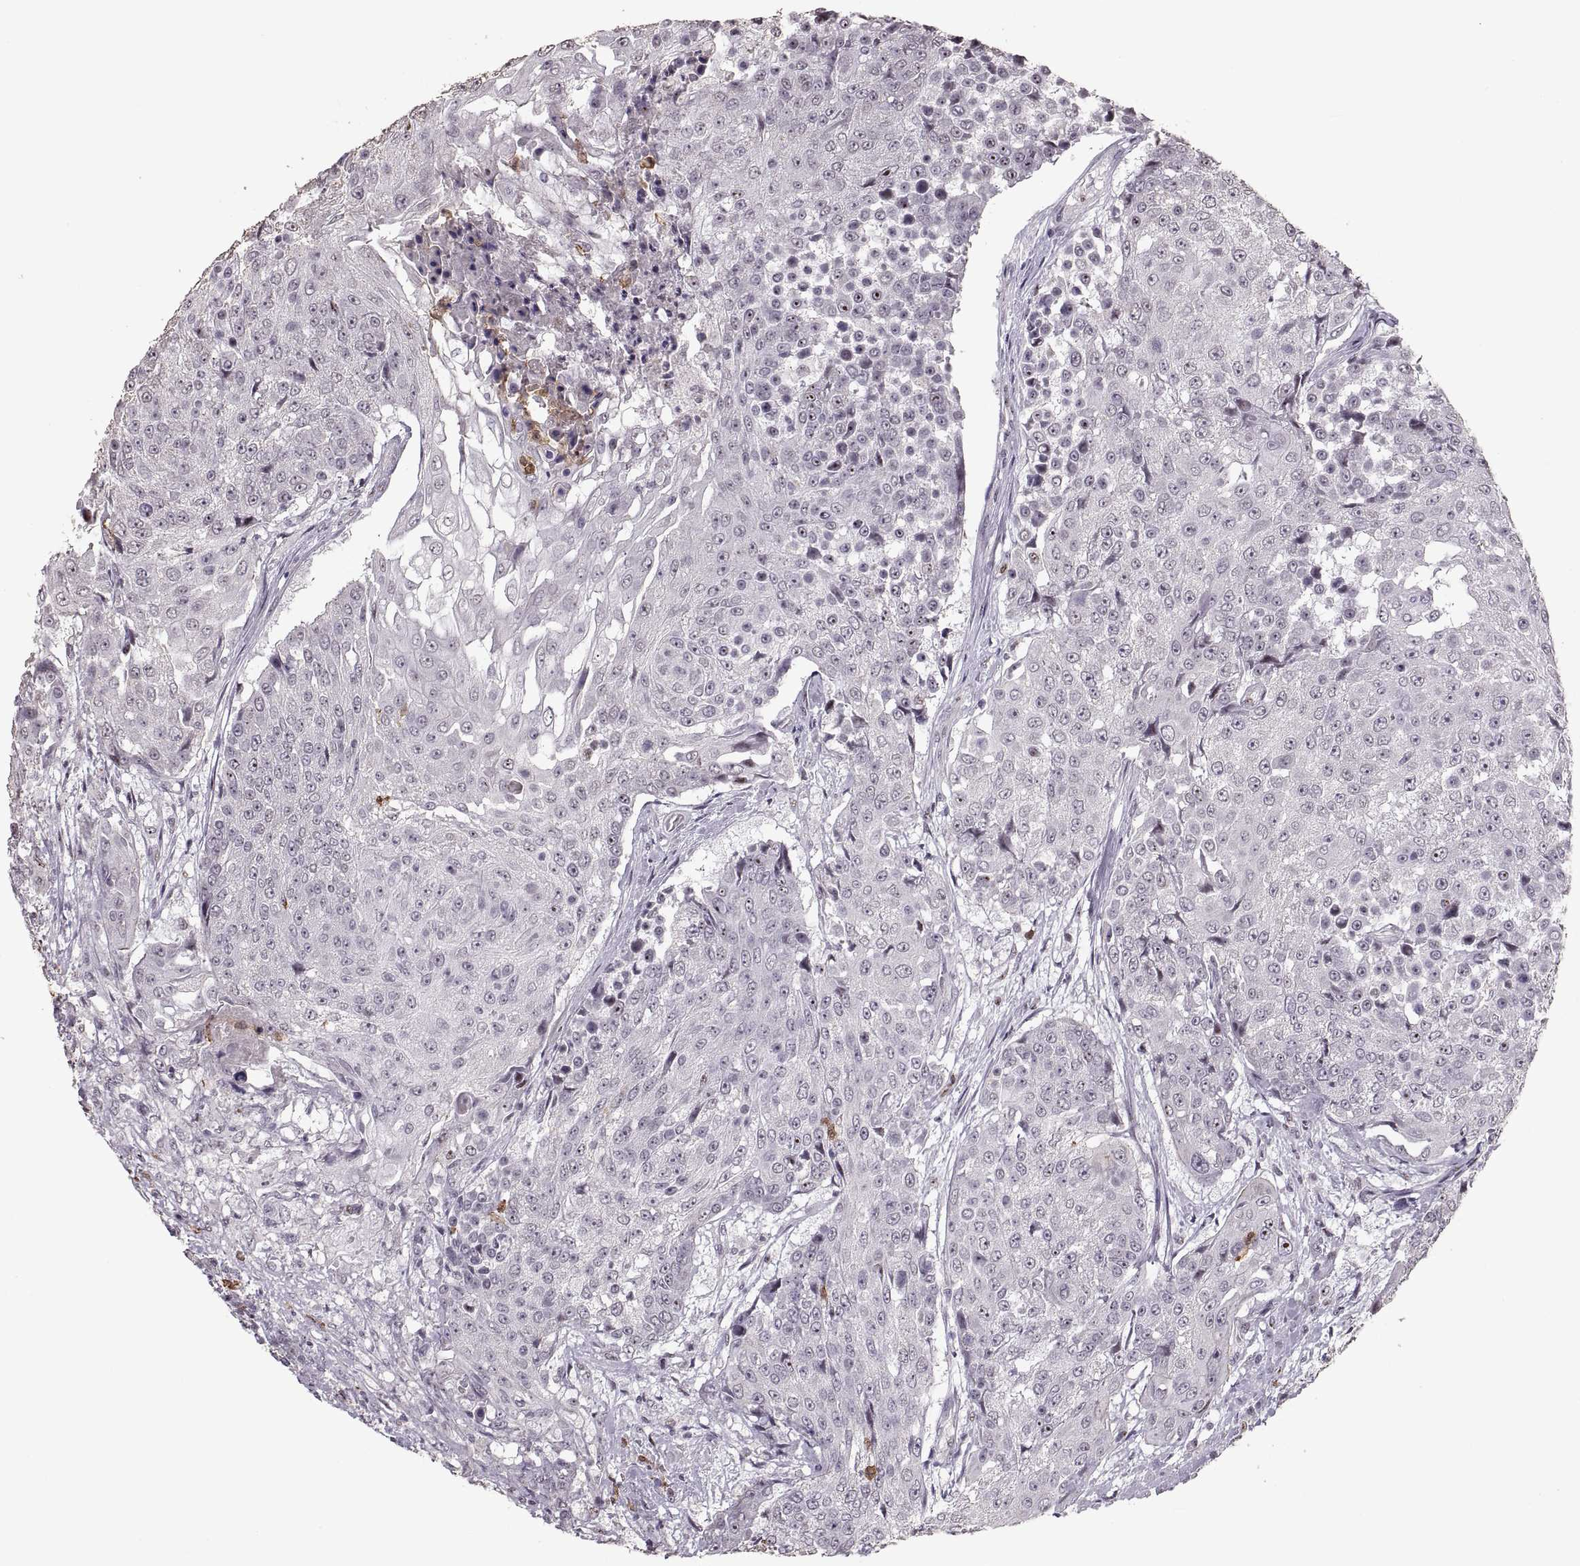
{"staining": {"intensity": "negative", "quantity": "none", "location": "none"}, "tissue": "urothelial cancer", "cell_type": "Tumor cells", "image_type": "cancer", "snomed": [{"axis": "morphology", "description": "Urothelial carcinoma, High grade"}, {"axis": "topography", "description": "Urinary bladder"}], "caption": "A photomicrograph of human high-grade urothelial carcinoma is negative for staining in tumor cells. (DAB IHC visualized using brightfield microscopy, high magnification).", "gene": "PALS1", "patient": {"sex": "female", "age": 63}}